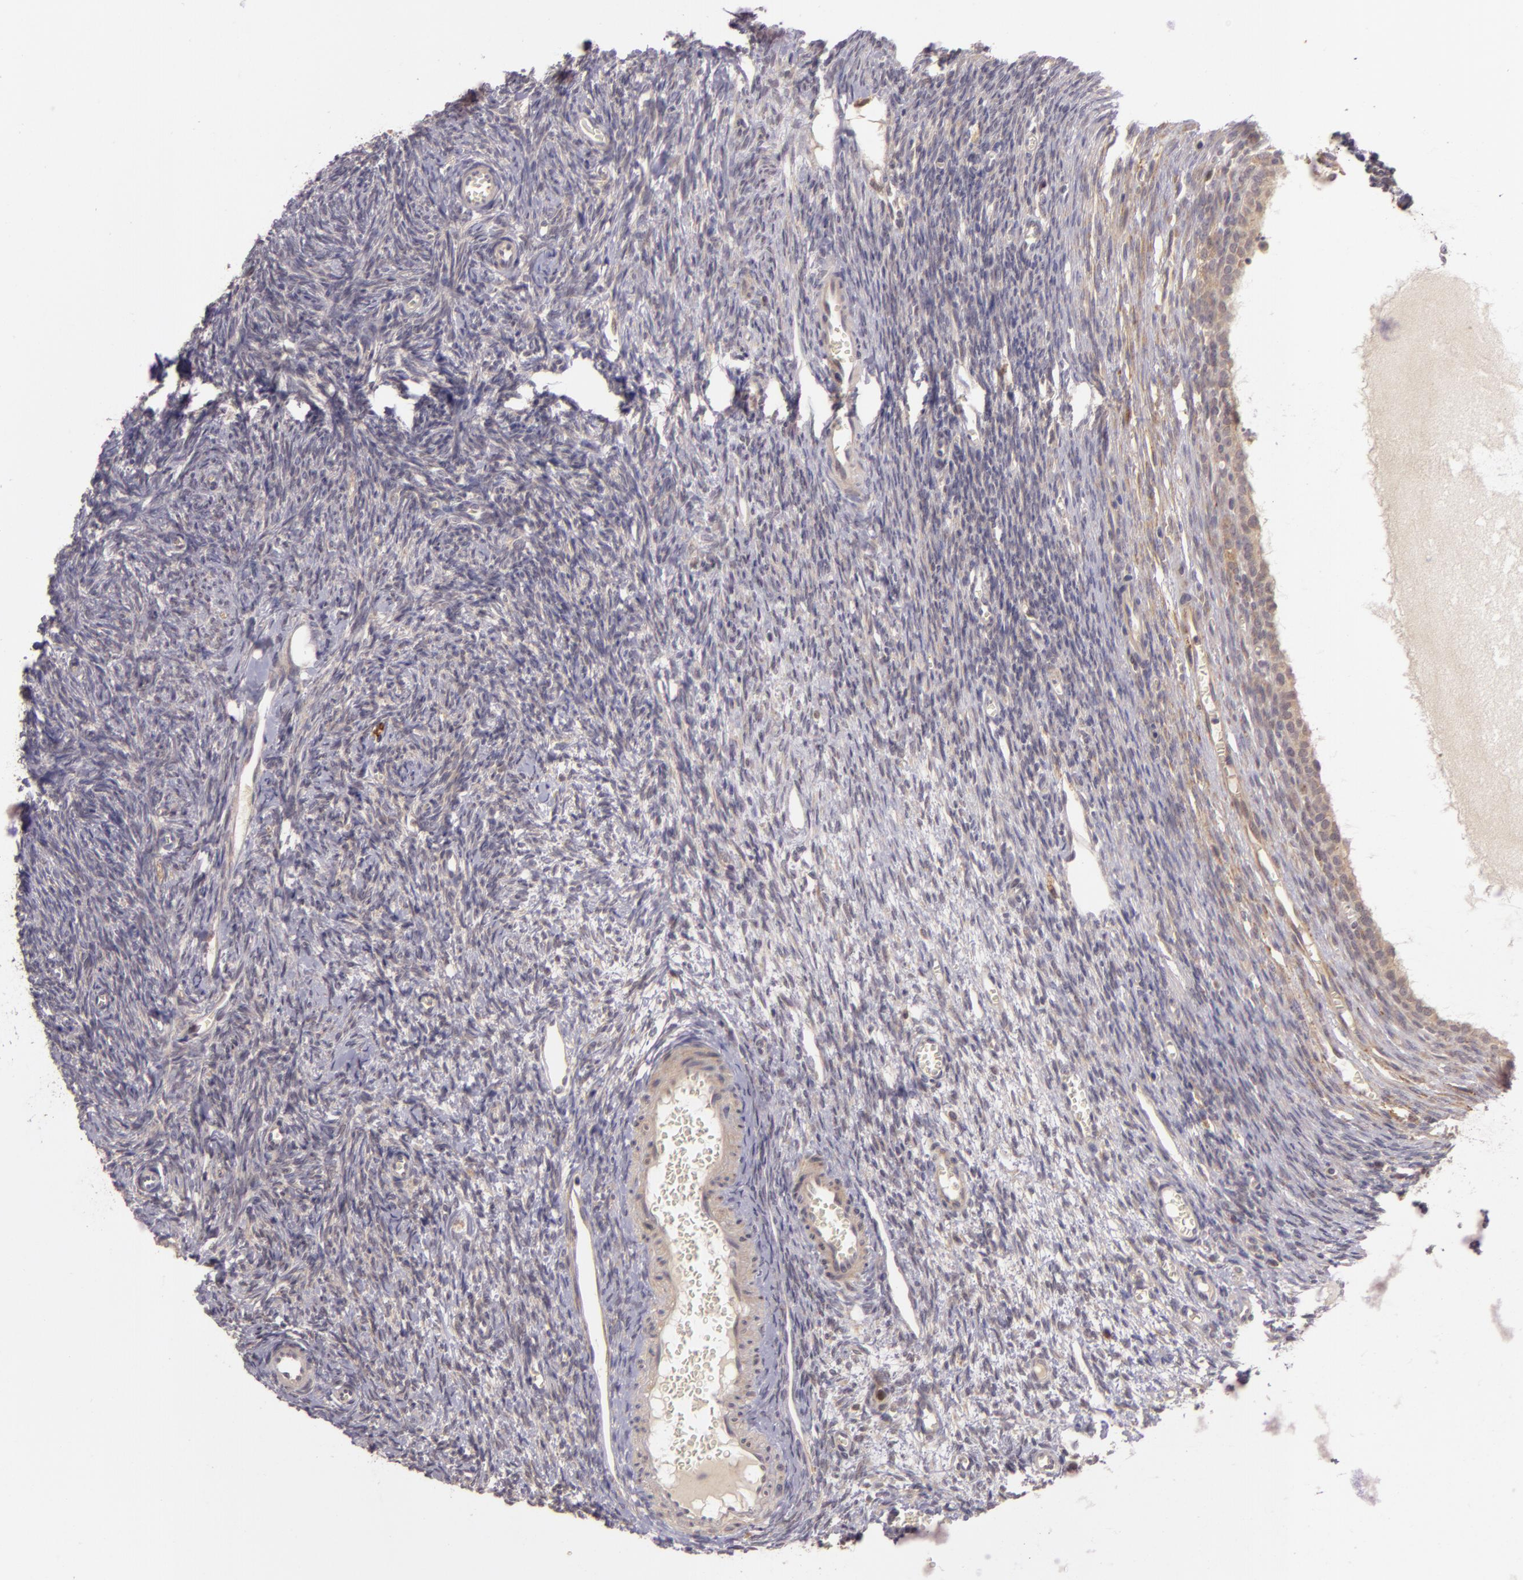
{"staining": {"intensity": "negative", "quantity": "none", "location": "none"}, "tissue": "ovary", "cell_type": "Follicle cells", "image_type": "normal", "snomed": [{"axis": "morphology", "description": "Normal tissue, NOS"}, {"axis": "topography", "description": "Ovary"}], "caption": "Follicle cells show no significant staining in normal ovary.", "gene": "PPP1R3F", "patient": {"sex": "female", "age": 27}}